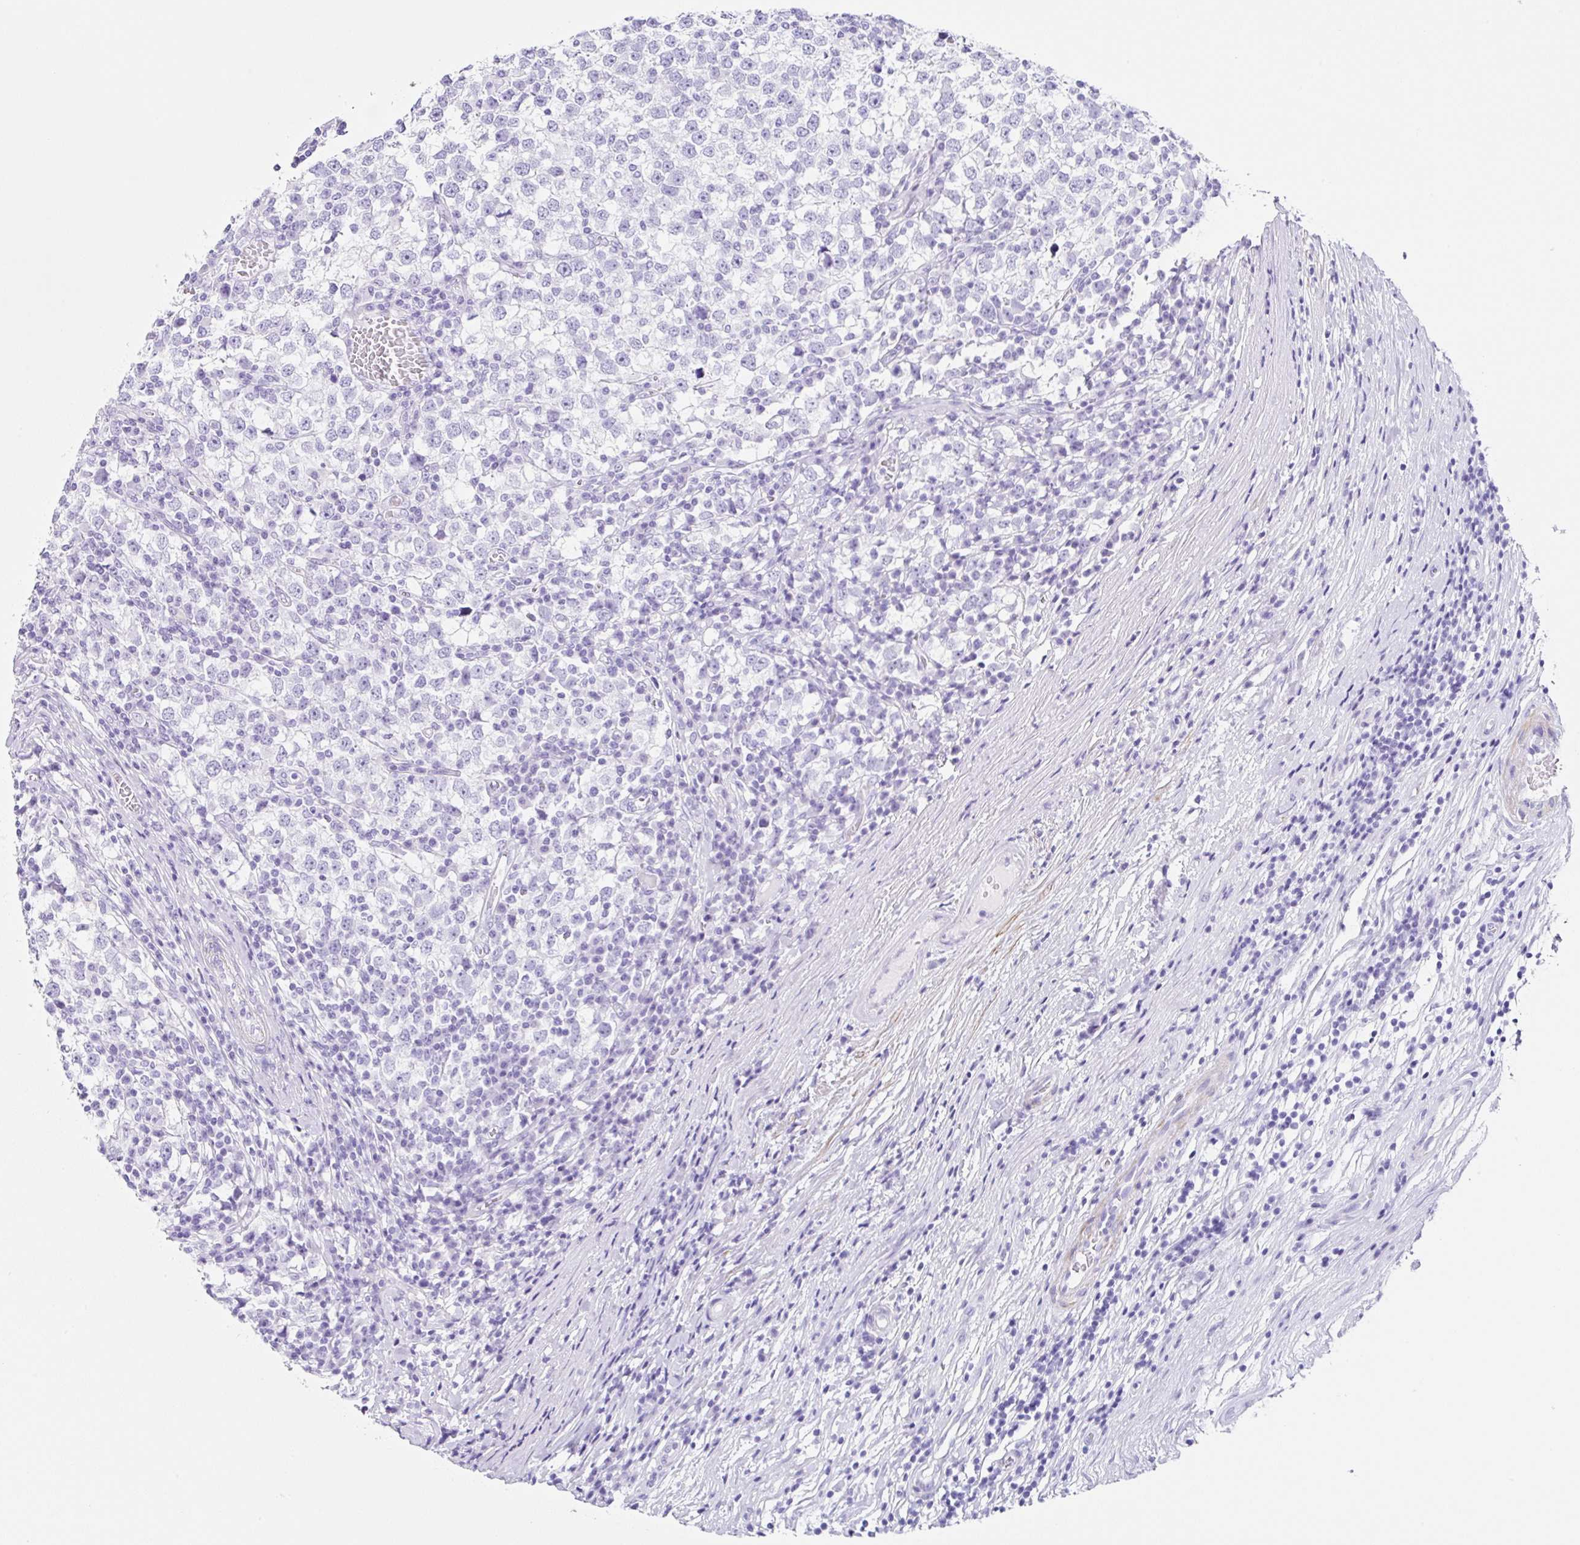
{"staining": {"intensity": "negative", "quantity": "none", "location": "none"}, "tissue": "testis cancer", "cell_type": "Tumor cells", "image_type": "cancer", "snomed": [{"axis": "morphology", "description": "Seminoma, NOS"}, {"axis": "topography", "description": "Testis"}], "caption": "A micrograph of human testis cancer is negative for staining in tumor cells.", "gene": "CLDND2", "patient": {"sex": "male", "age": 65}}